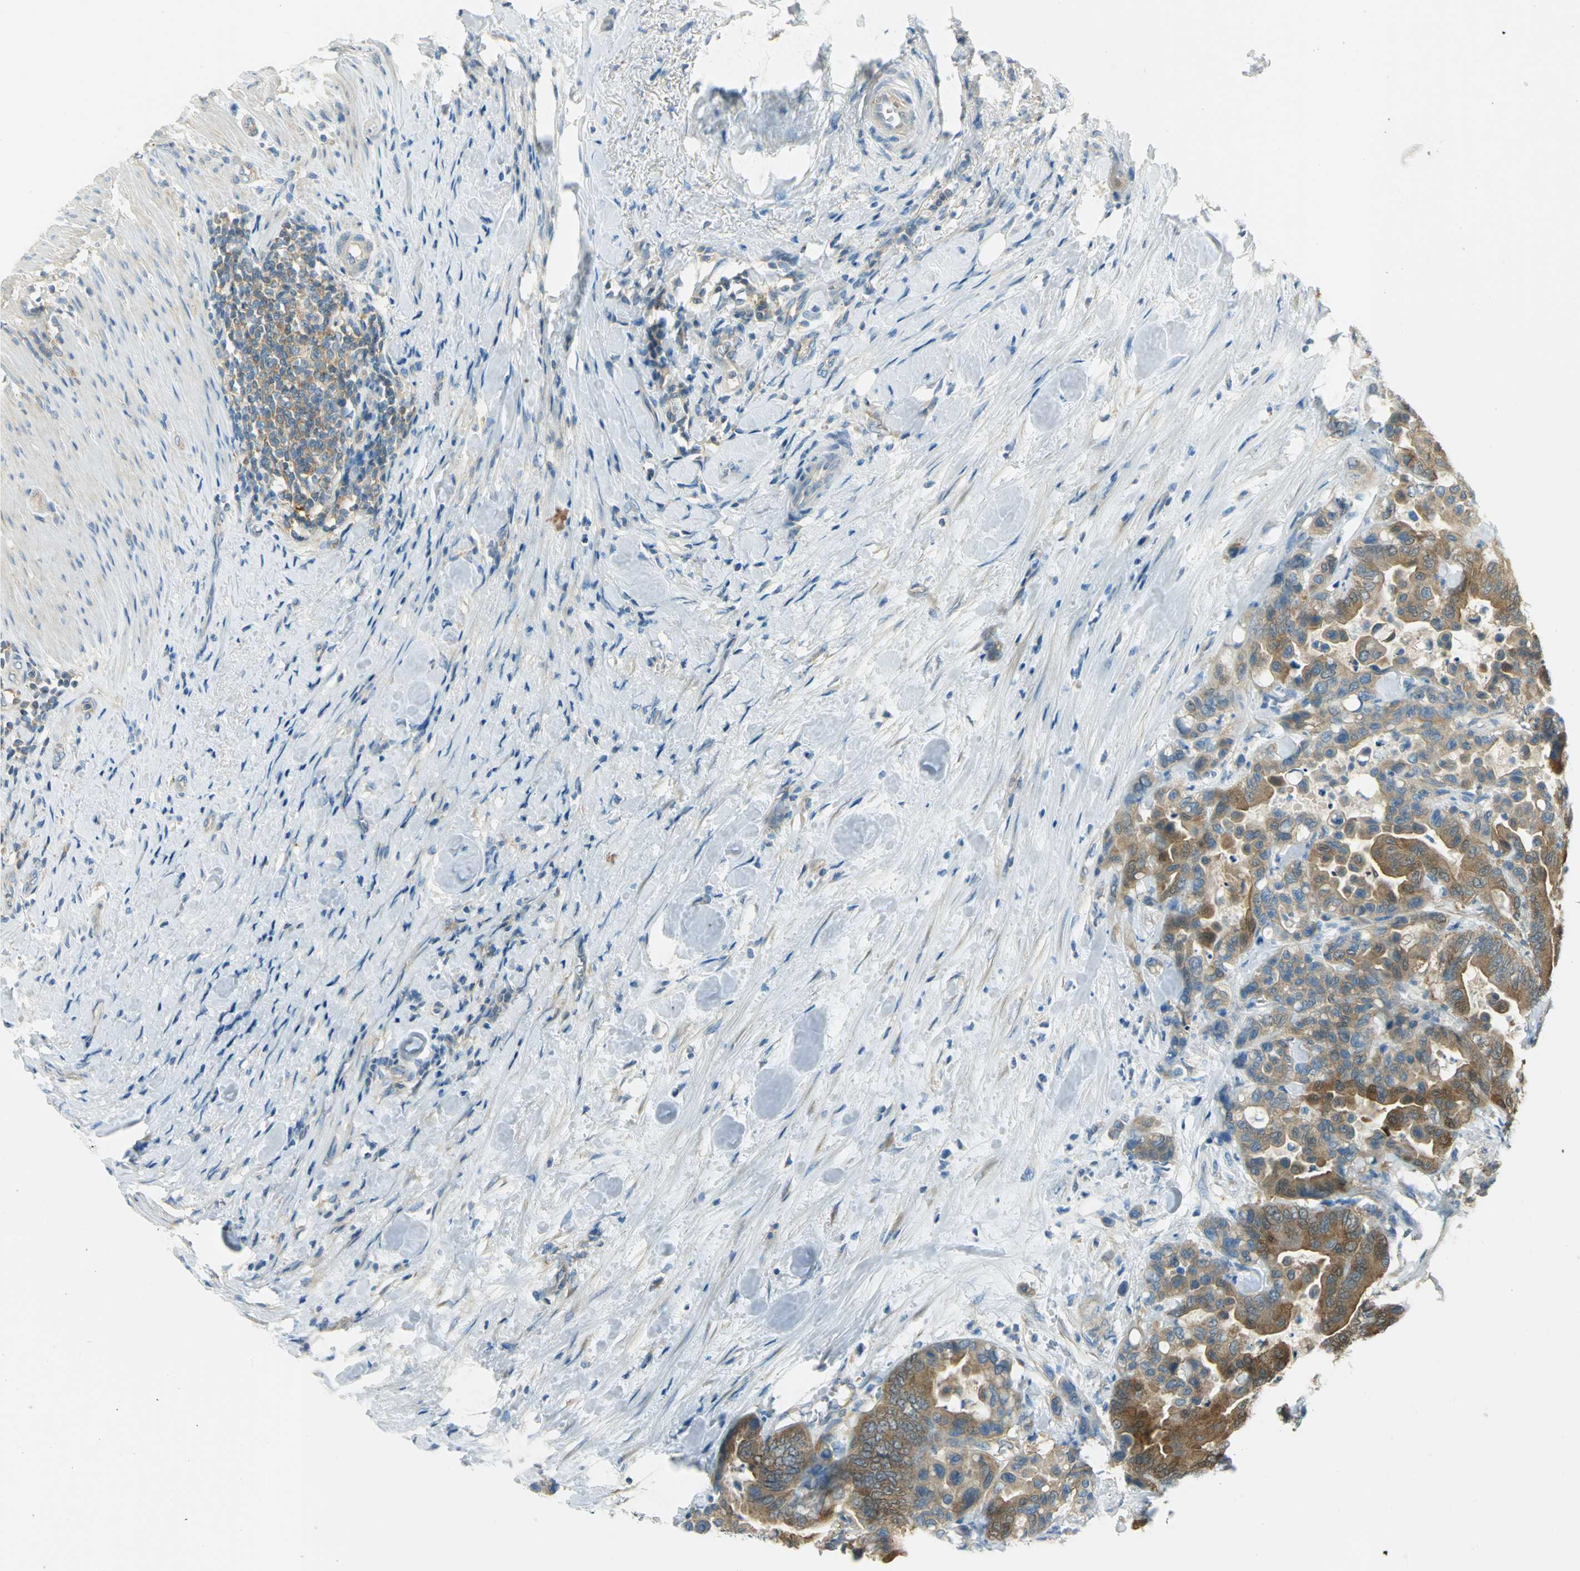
{"staining": {"intensity": "moderate", "quantity": ">75%", "location": "cytoplasmic/membranous"}, "tissue": "colorectal cancer", "cell_type": "Tumor cells", "image_type": "cancer", "snomed": [{"axis": "morphology", "description": "Adenocarcinoma, NOS"}, {"axis": "topography", "description": "Colon"}], "caption": "An immunohistochemistry image of tumor tissue is shown. Protein staining in brown labels moderate cytoplasmic/membranous positivity in colorectal adenocarcinoma within tumor cells.", "gene": "TSC22D2", "patient": {"sex": "male", "age": 82}}